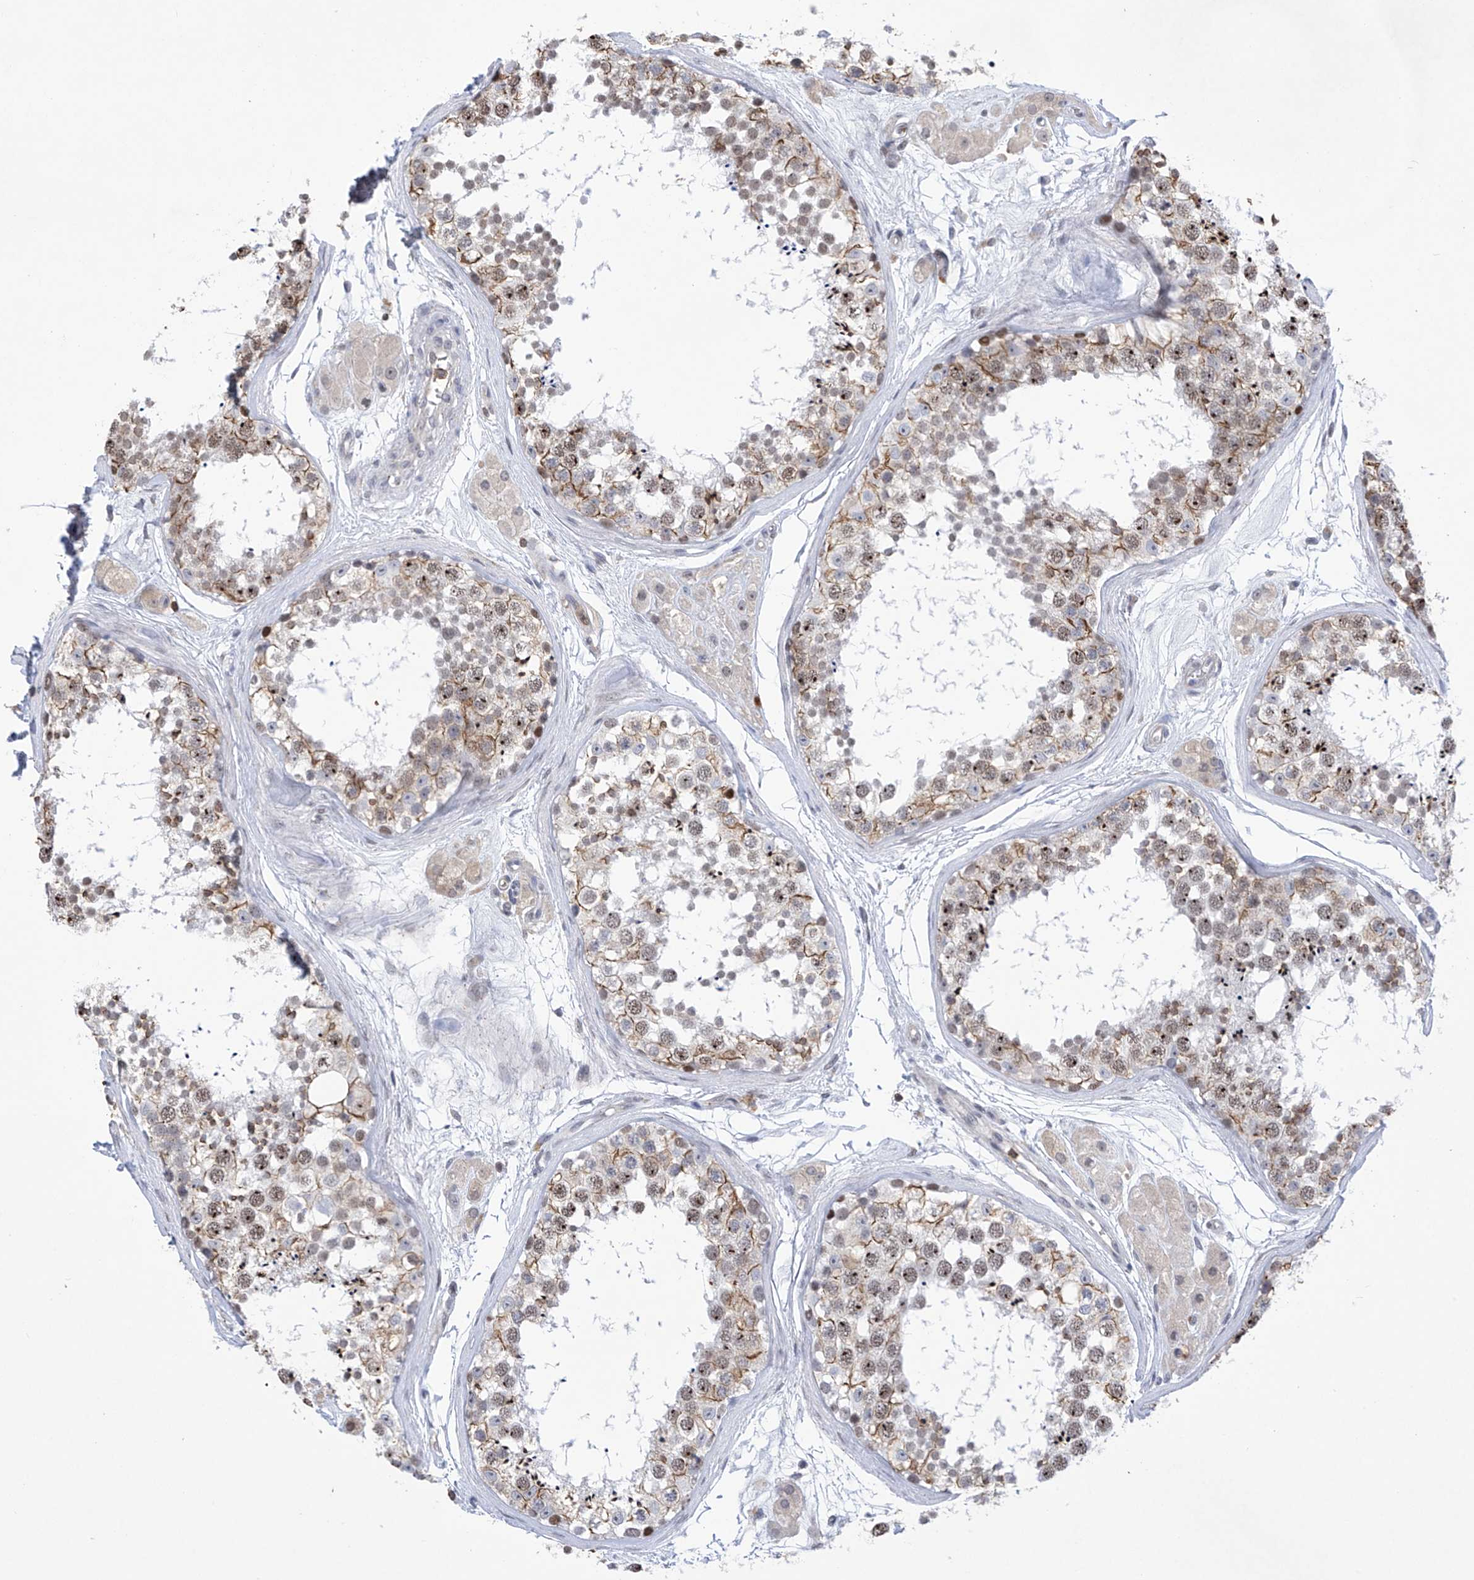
{"staining": {"intensity": "moderate", "quantity": "25%-75%", "location": "cytoplasmic/membranous,nuclear"}, "tissue": "testis", "cell_type": "Cells in seminiferous ducts", "image_type": "normal", "snomed": [{"axis": "morphology", "description": "Normal tissue, NOS"}, {"axis": "topography", "description": "Testis"}], "caption": "A high-resolution image shows IHC staining of normal testis, which reveals moderate cytoplasmic/membranous,nuclear expression in about 25%-75% of cells in seminiferous ducts. Immunohistochemistry (ihc) stains the protein in brown and the nuclei are stained blue.", "gene": "MSL3", "patient": {"sex": "male", "age": 56}}